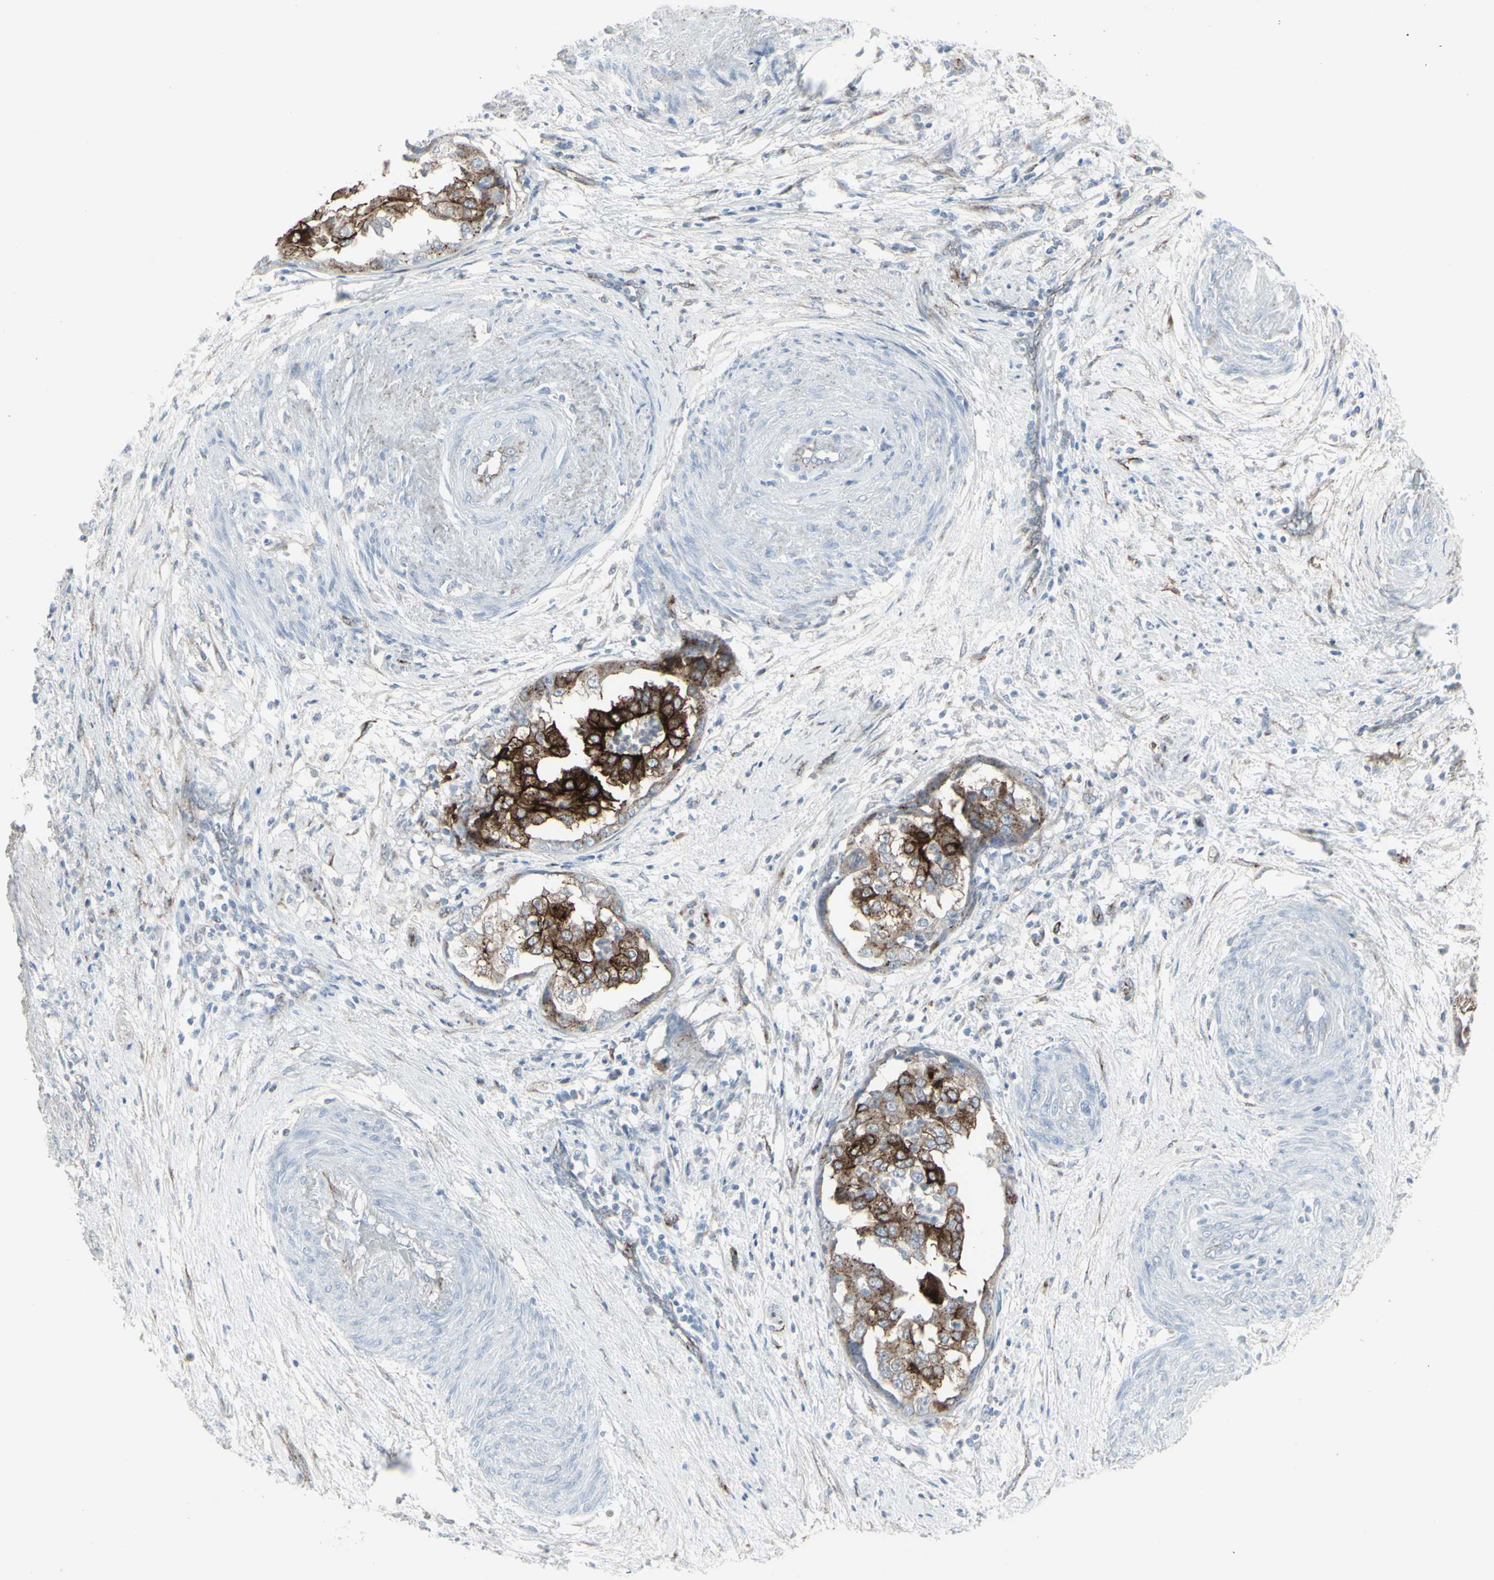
{"staining": {"intensity": "moderate", "quantity": ">75%", "location": "cytoplasmic/membranous"}, "tissue": "endometrial cancer", "cell_type": "Tumor cells", "image_type": "cancer", "snomed": [{"axis": "morphology", "description": "Adenocarcinoma, NOS"}, {"axis": "topography", "description": "Endometrium"}], "caption": "Immunohistochemical staining of human endometrial cancer (adenocarcinoma) demonstrates moderate cytoplasmic/membranous protein positivity in approximately >75% of tumor cells. (Brightfield microscopy of DAB IHC at high magnification).", "gene": "GJA1", "patient": {"sex": "female", "age": 85}}